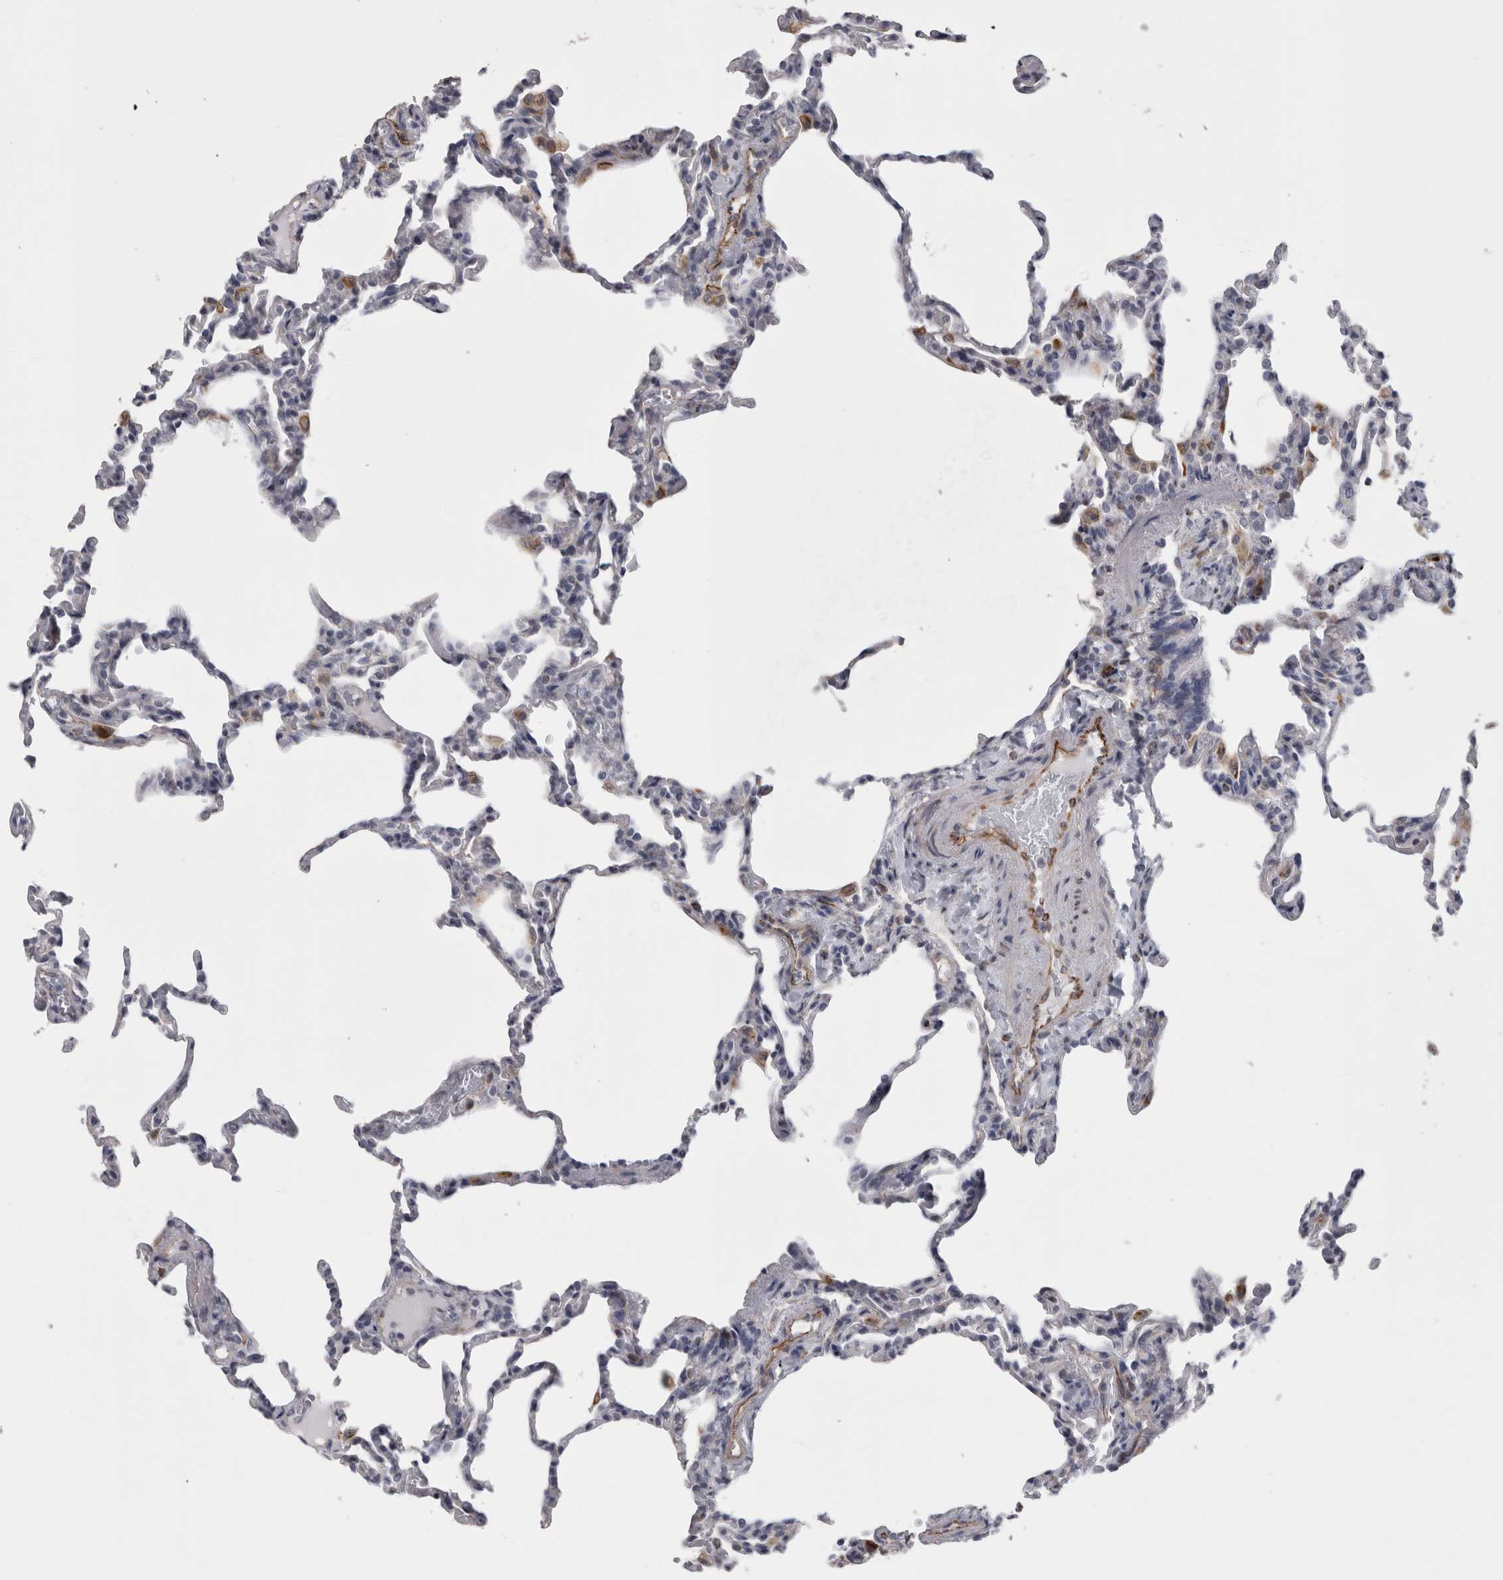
{"staining": {"intensity": "negative", "quantity": "none", "location": "none"}, "tissue": "lung", "cell_type": "Alveolar cells", "image_type": "normal", "snomed": [{"axis": "morphology", "description": "Normal tissue, NOS"}, {"axis": "topography", "description": "Lung"}], "caption": "The image shows no significant expression in alveolar cells of lung. (DAB (3,3'-diaminobenzidine) IHC, high magnification).", "gene": "ACOT7", "patient": {"sex": "male", "age": 20}}